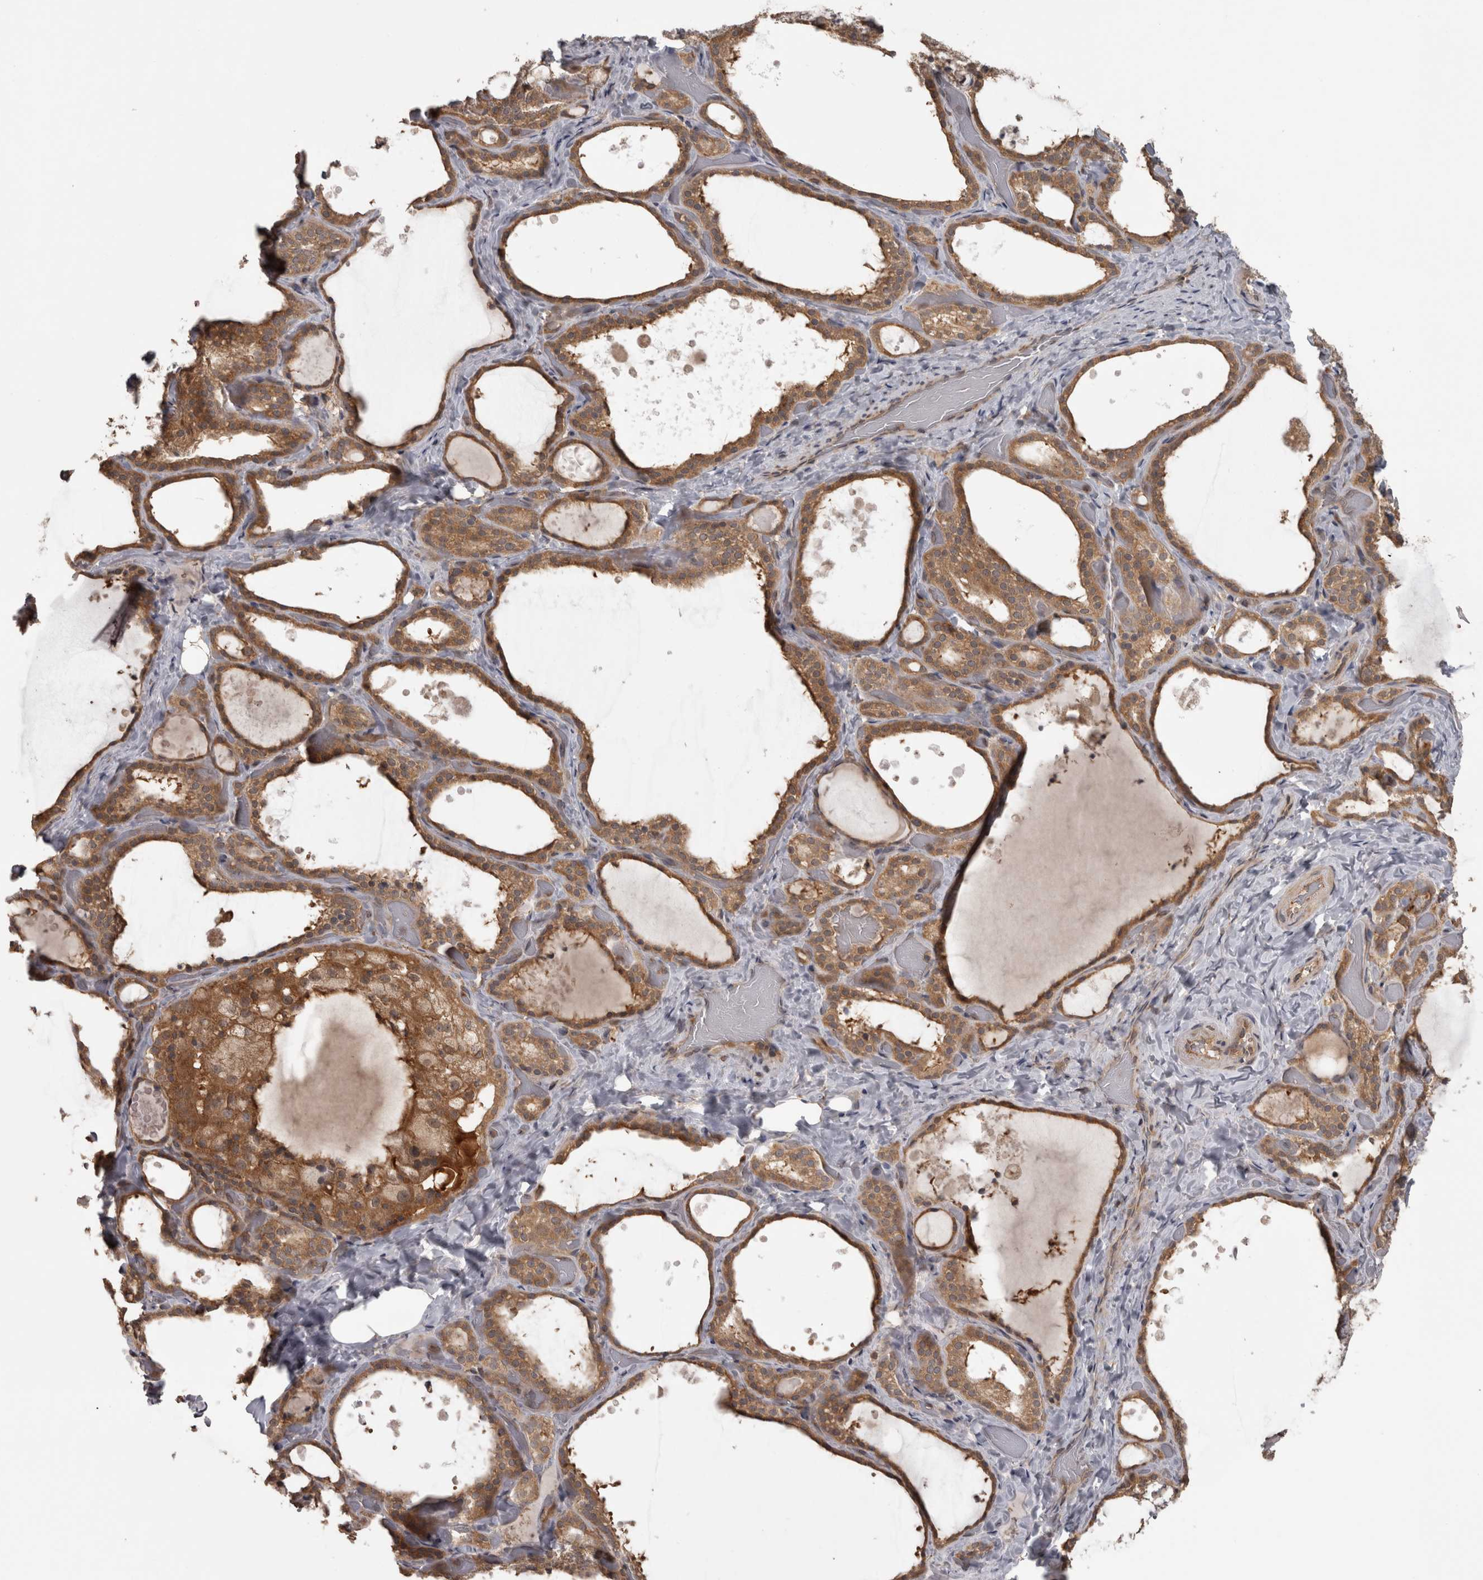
{"staining": {"intensity": "moderate", "quantity": ">75%", "location": "cytoplasmic/membranous"}, "tissue": "thyroid gland", "cell_type": "Glandular cells", "image_type": "normal", "snomed": [{"axis": "morphology", "description": "Normal tissue, NOS"}, {"axis": "topography", "description": "Thyroid gland"}], "caption": "Immunohistochemistry histopathology image of unremarkable thyroid gland stained for a protein (brown), which reveals medium levels of moderate cytoplasmic/membranous staining in approximately >75% of glandular cells.", "gene": "MICU3", "patient": {"sex": "female", "age": 44}}